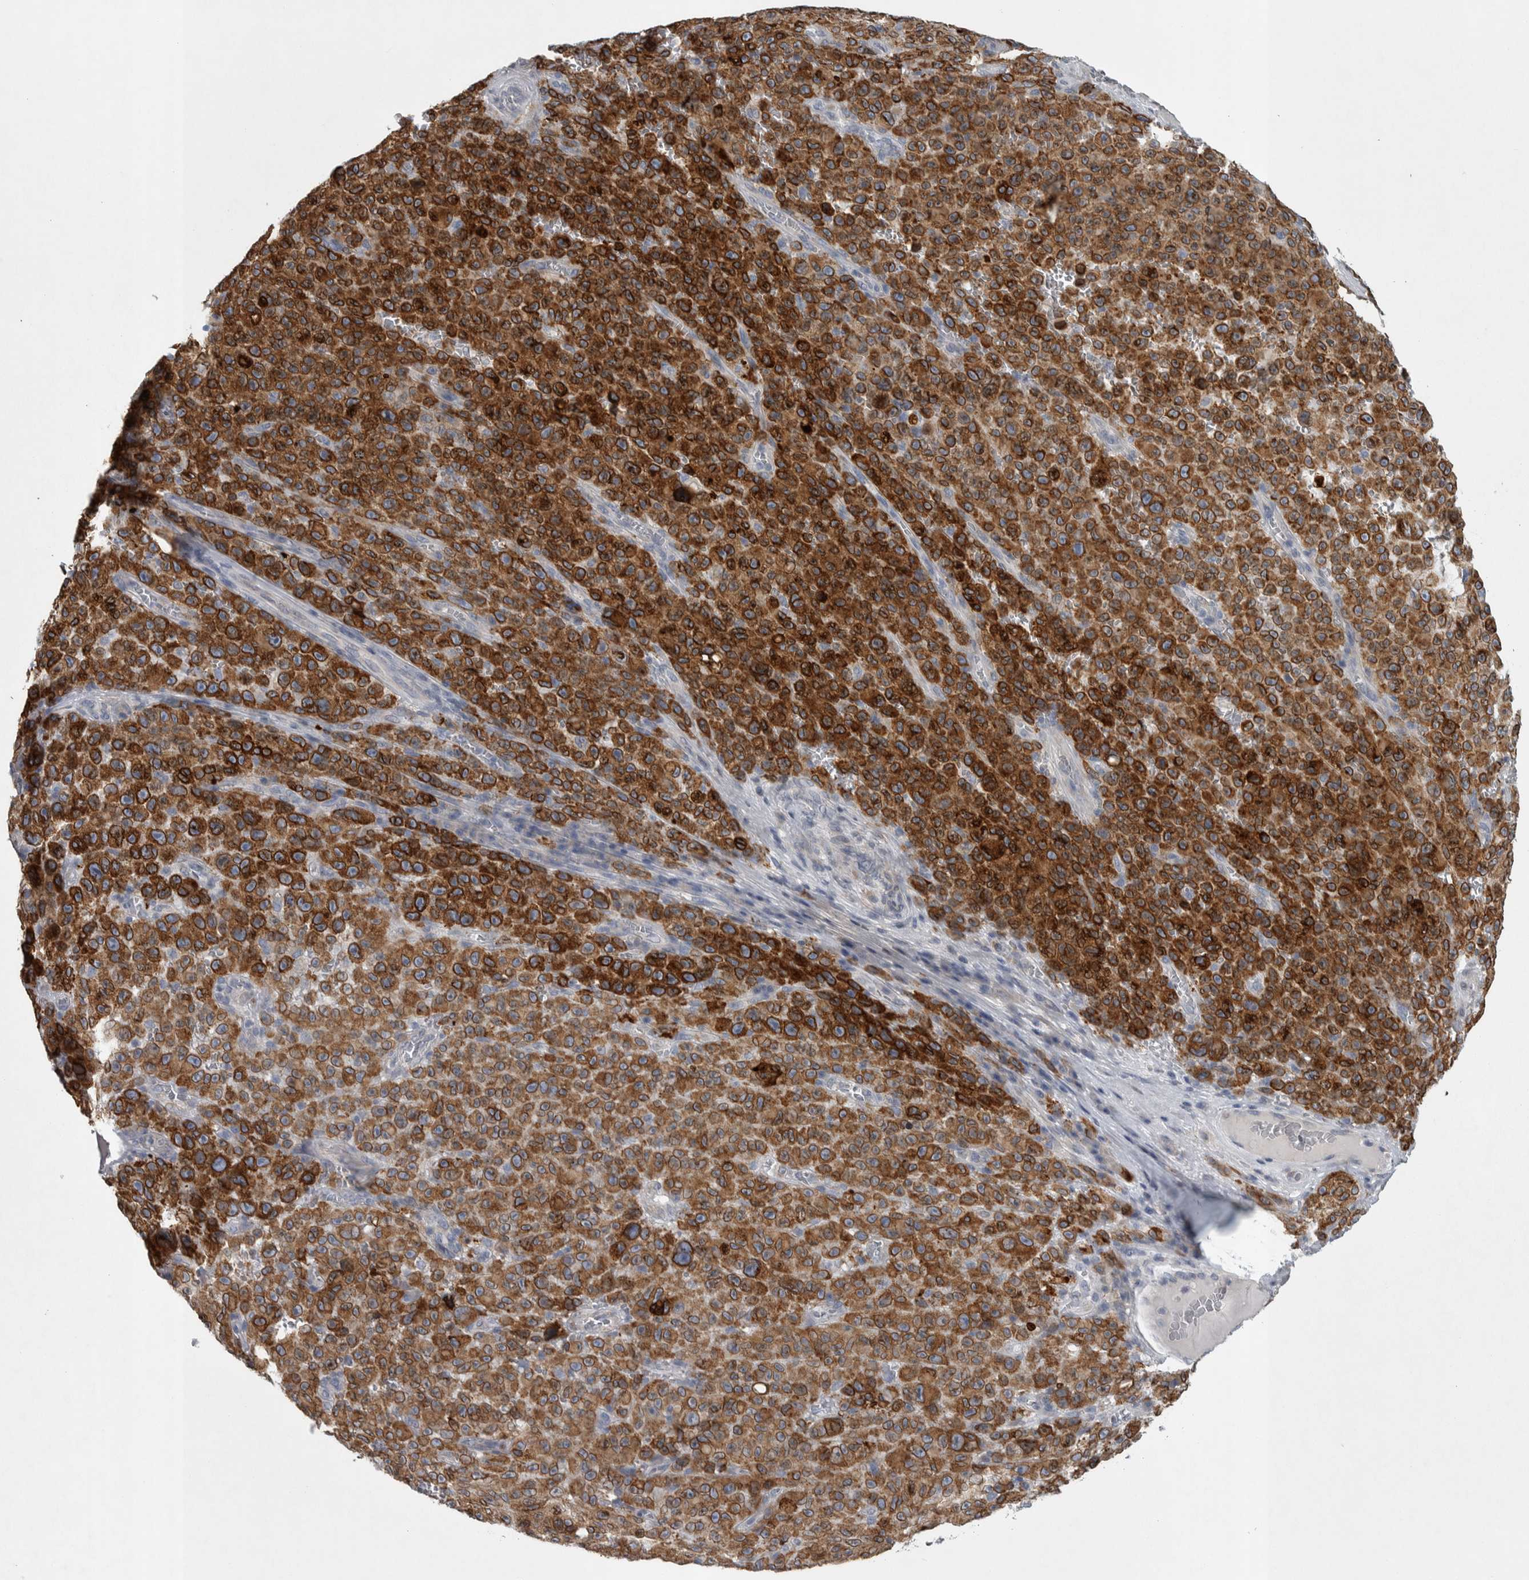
{"staining": {"intensity": "strong", "quantity": ">75%", "location": "cytoplasmic/membranous"}, "tissue": "melanoma", "cell_type": "Tumor cells", "image_type": "cancer", "snomed": [{"axis": "morphology", "description": "Malignant melanoma, NOS"}, {"axis": "topography", "description": "Skin"}], "caption": "Immunohistochemical staining of human malignant melanoma demonstrates strong cytoplasmic/membranous protein positivity in about >75% of tumor cells.", "gene": "SIGMAR1", "patient": {"sex": "female", "age": 82}}